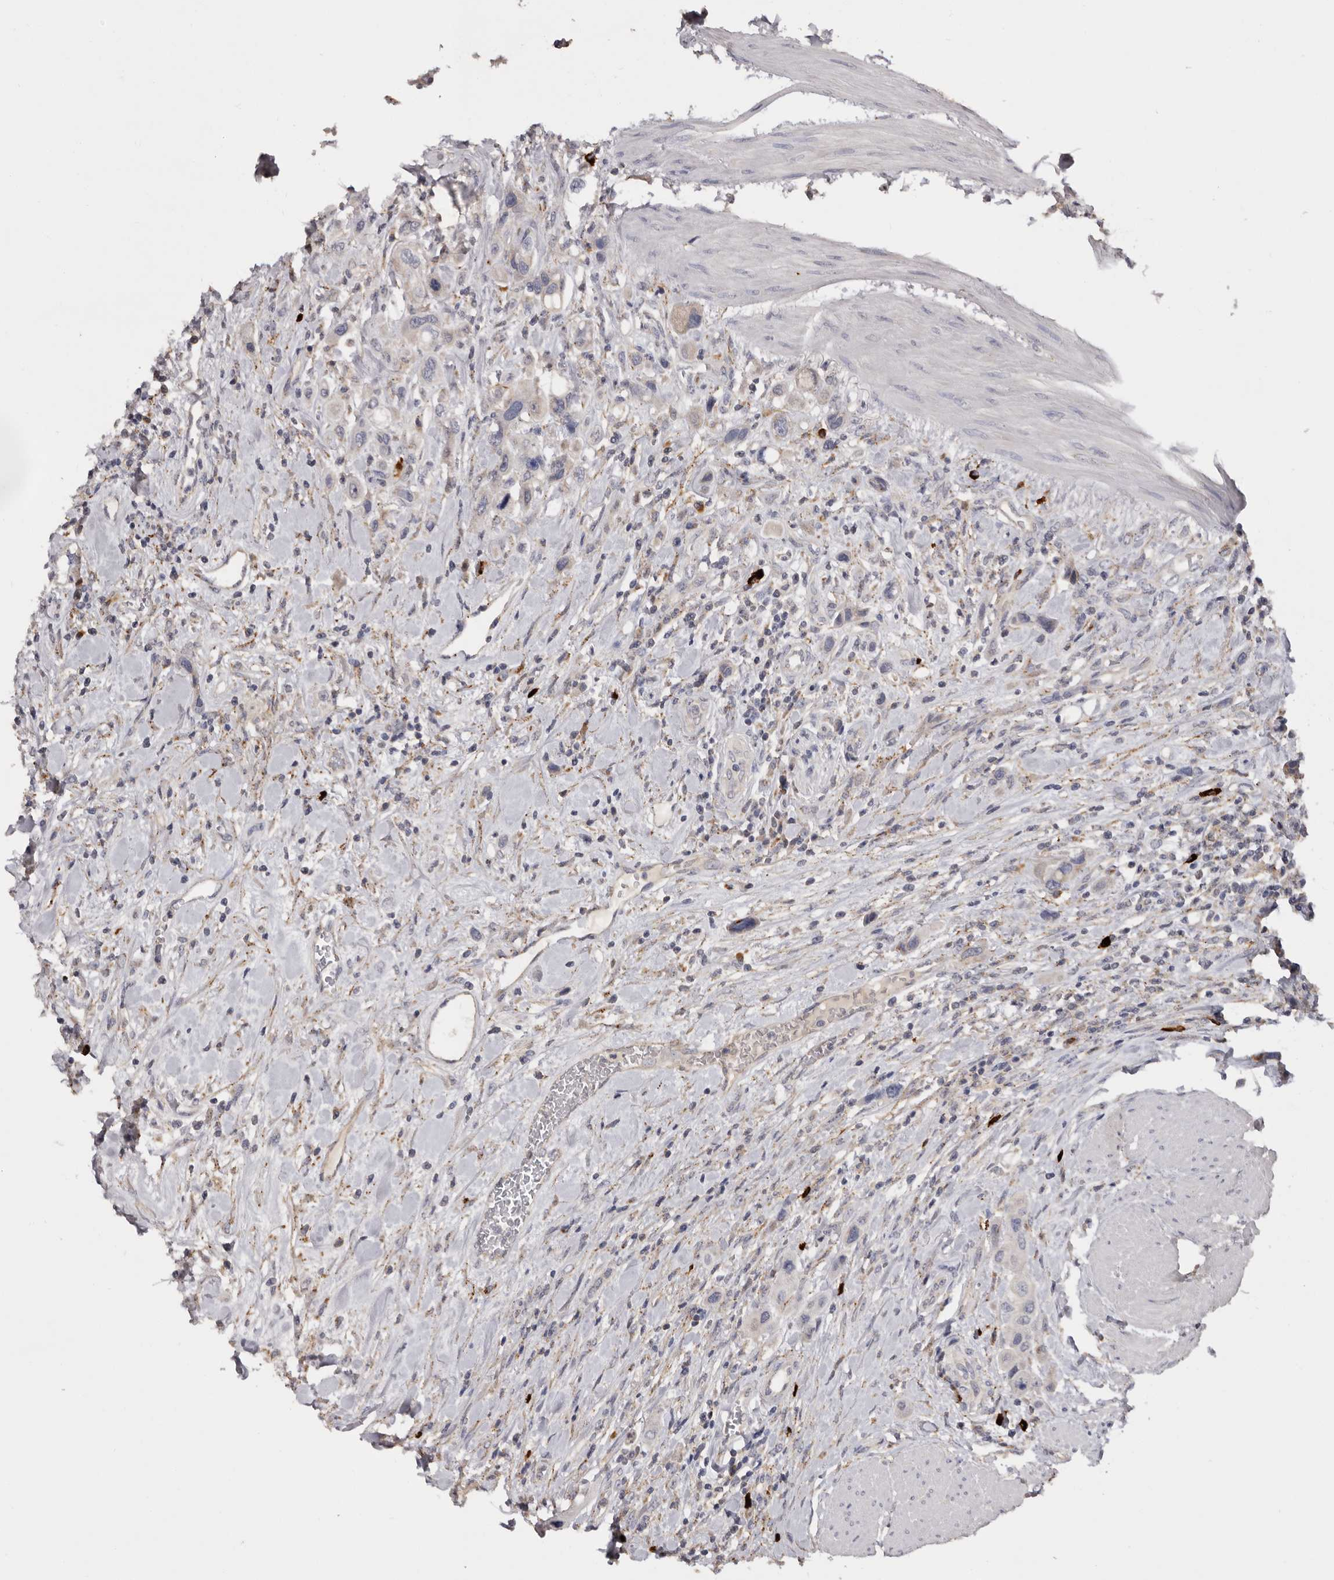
{"staining": {"intensity": "negative", "quantity": "none", "location": "none"}, "tissue": "urothelial cancer", "cell_type": "Tumor cells", "image_type": "cancer", "snomed": [{"axis": "morphology", "description": "Urothelial carcinoma, High grade"}, {"axis": "topography", "description": "Urinary bladder"}], "caption": "This is a micrograph of IHC staining of urothelial cancer, which shows no staining in tumor cells.", "gene": "DAP", "patient": {"sex": "male", "age": 50}}